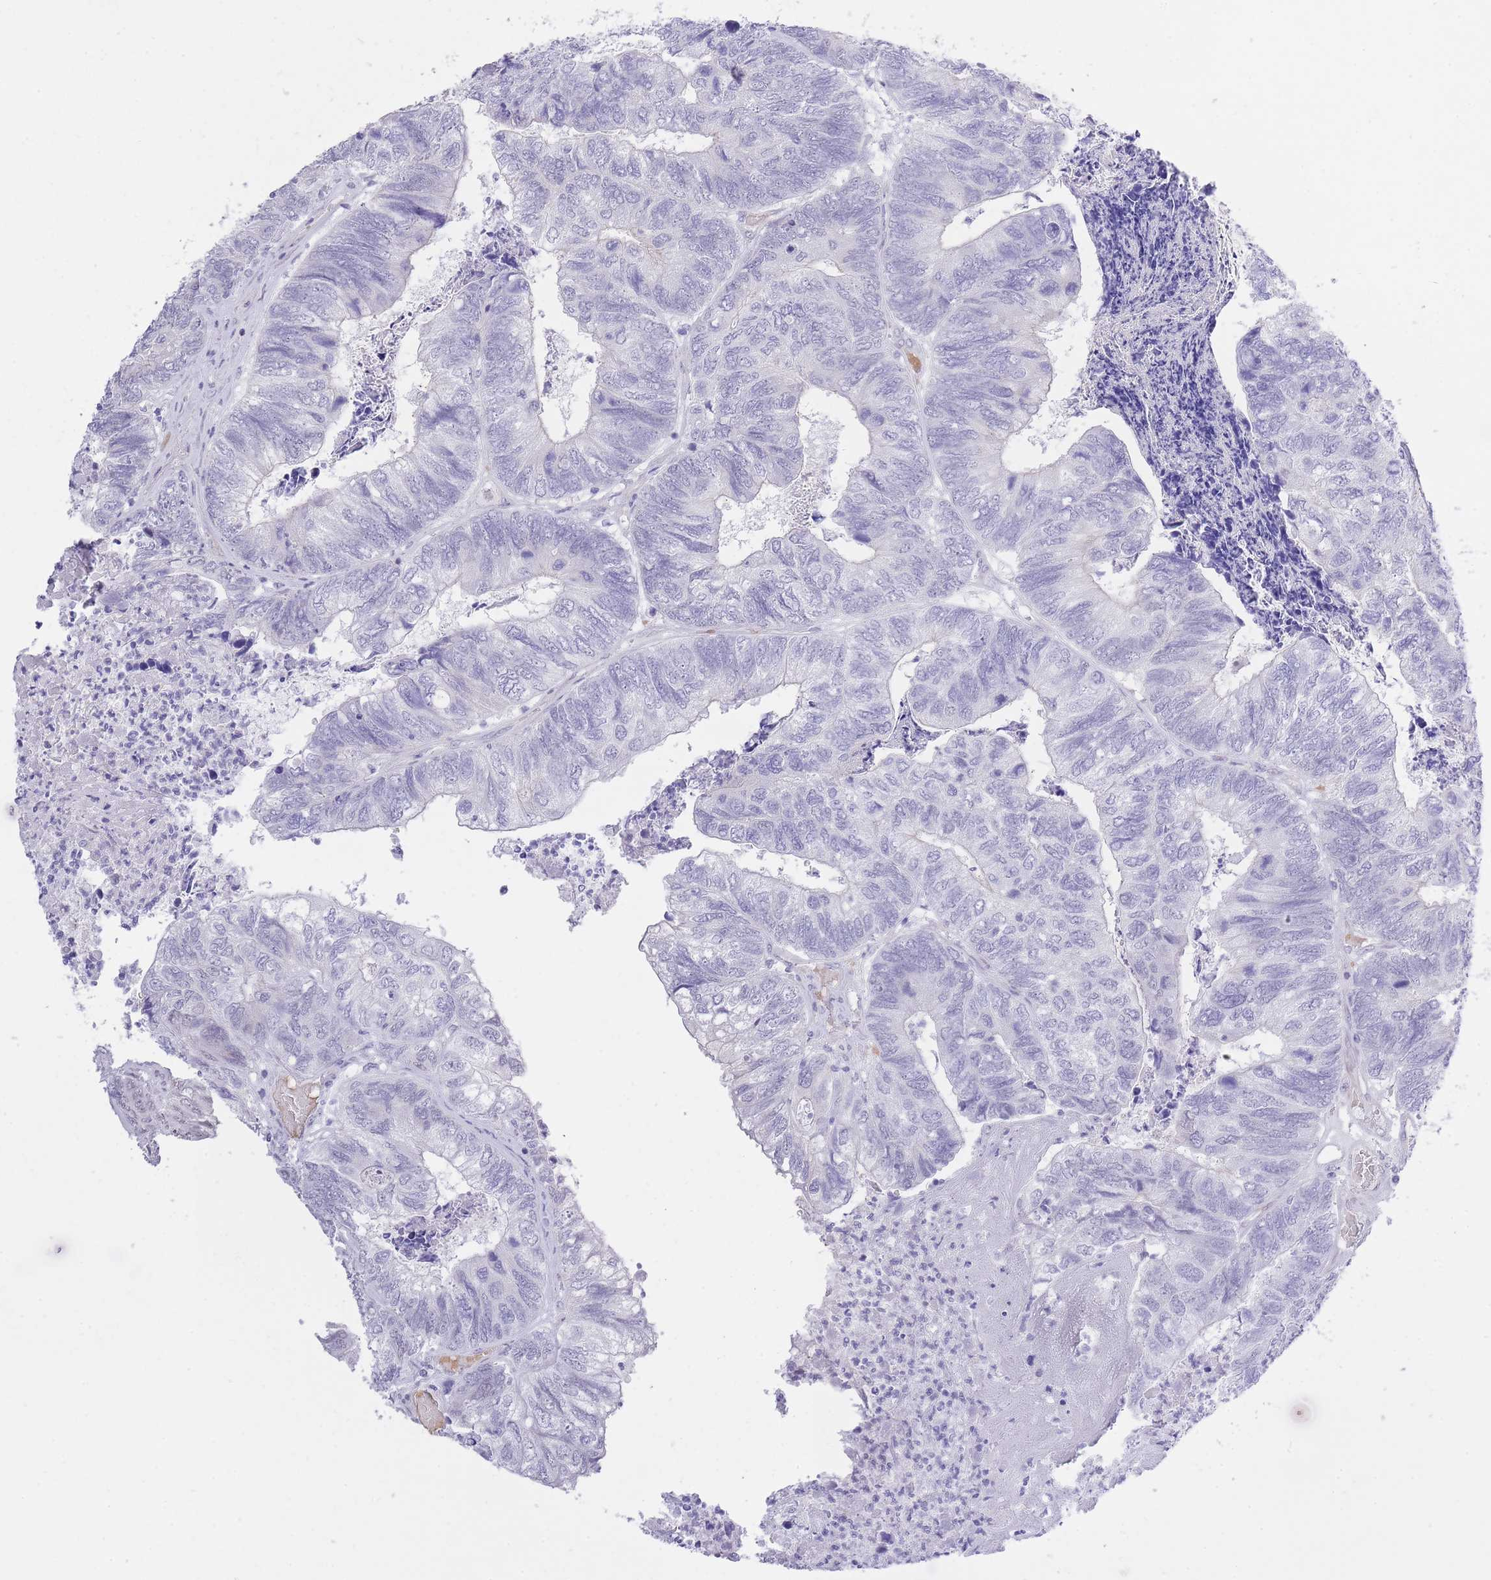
{"staining": {"intensity": "negative", "quantity": "none", "location": "none"}, "tissue": "colorectal cancer", "cell_type": "Tumor cells", "image_type": "cancer", "snomed": [{"axis": "morphology", "description": "Adenocarcinoma, NOS"}, {"axis": "topography", "description": "Colon"}], "caption": "Immunohistochemistry of human colorectal cancer (adenocarcinoma) exhibits no positivity in tumor cells. Nuclei are stained in blue.", "gene": "MEIOSIN", "patient": {"sex": "female", "age": 67}}